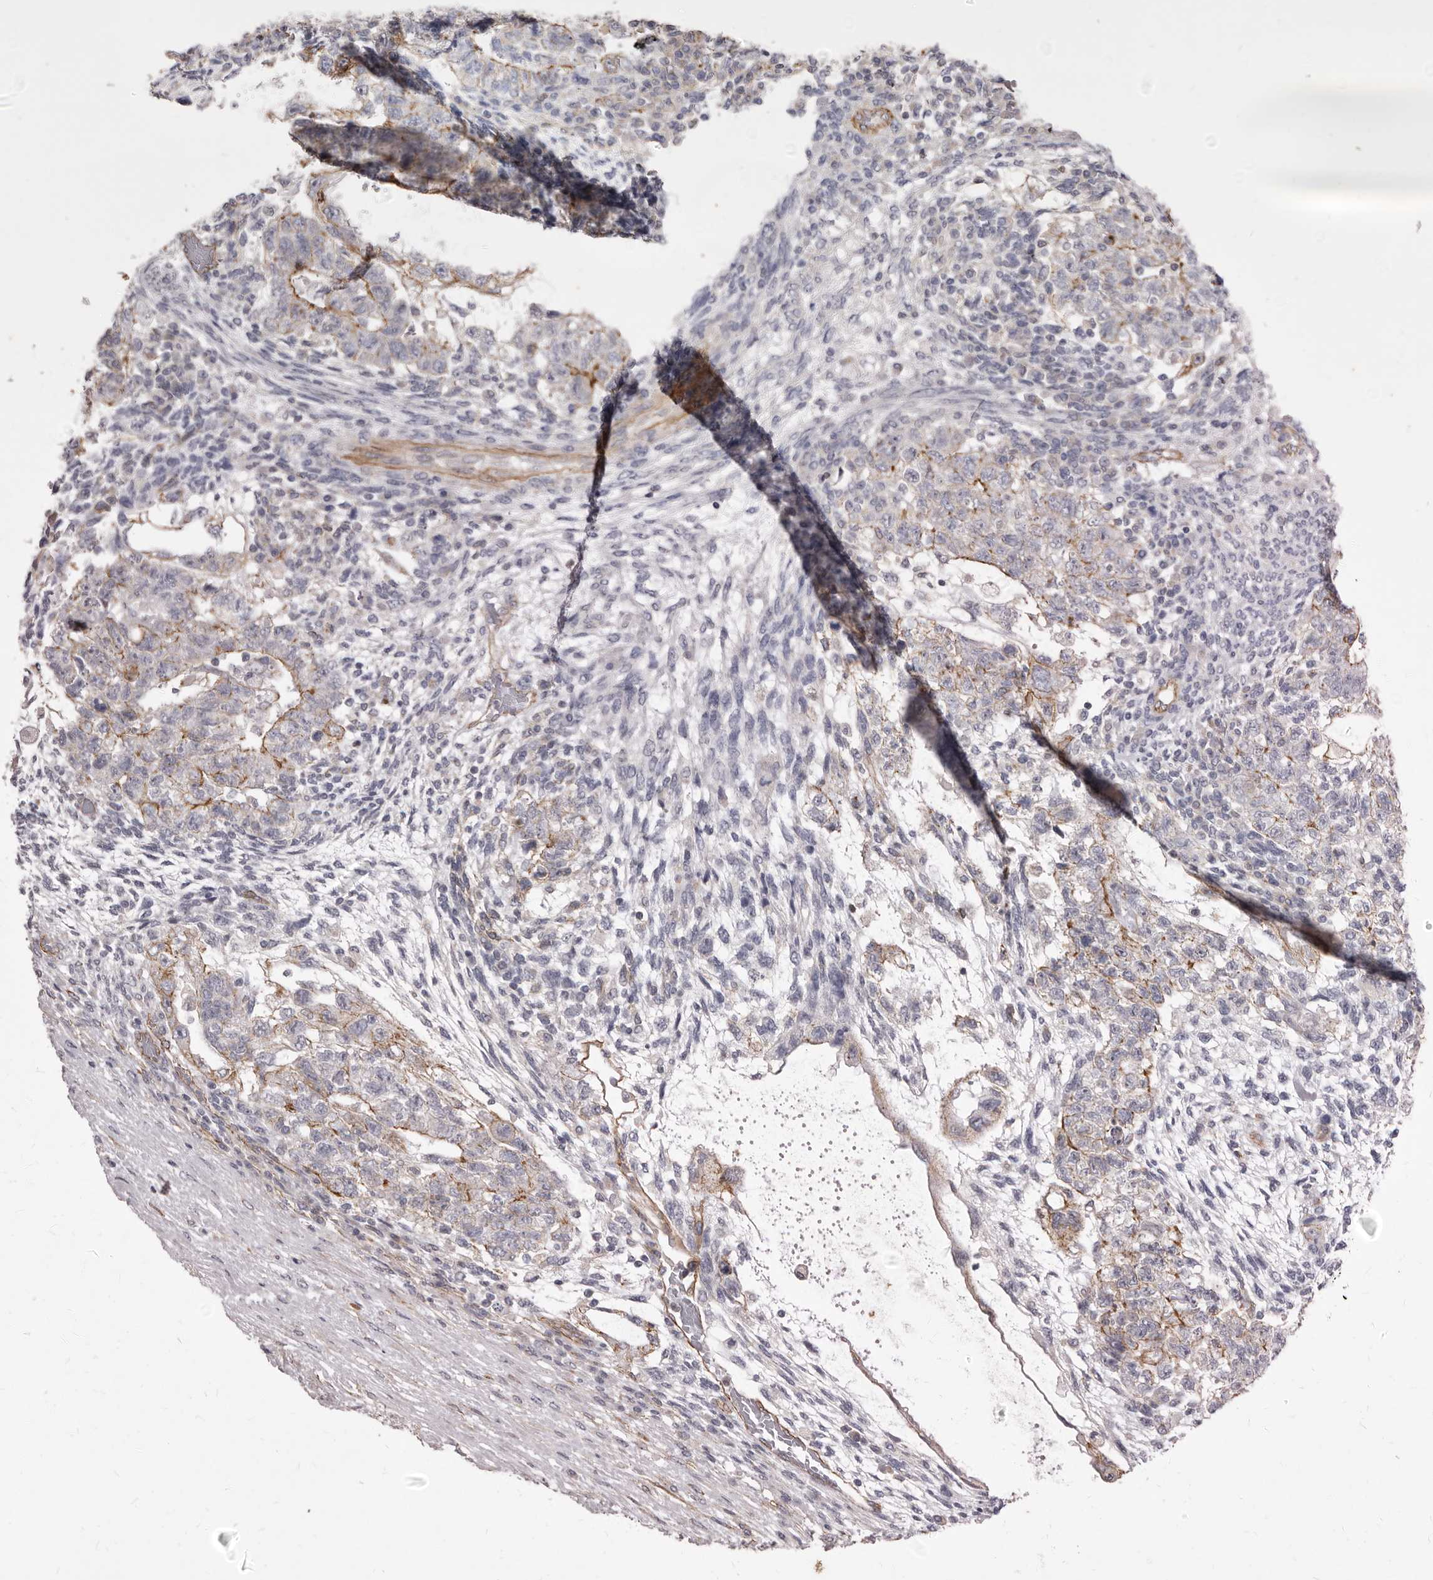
{"staining": {"intensity": "moderate", "quantity": "25%-75%", "location": "cytoplasmic/membranous"}, "tissue": "testis cancer", "cell_type": "Tumor cells", "image_type": "cancer", "snomed": [{"axis": "morphology", "description": "Normal tissue, NOS"}, {"axis": "morphology", "description": "Carcinoma, Embryonal, NOS"}, {"axis": "topography", "description": "Testis"}], "caption": "Human testis cancer stained for a protein (brown) demonstrates moderate cytoplasmic/membranous positive staining in about 25%-75% of tumor cells.", "gene": "P2RX6", "patient": {"sex": "male", "age": 36}}